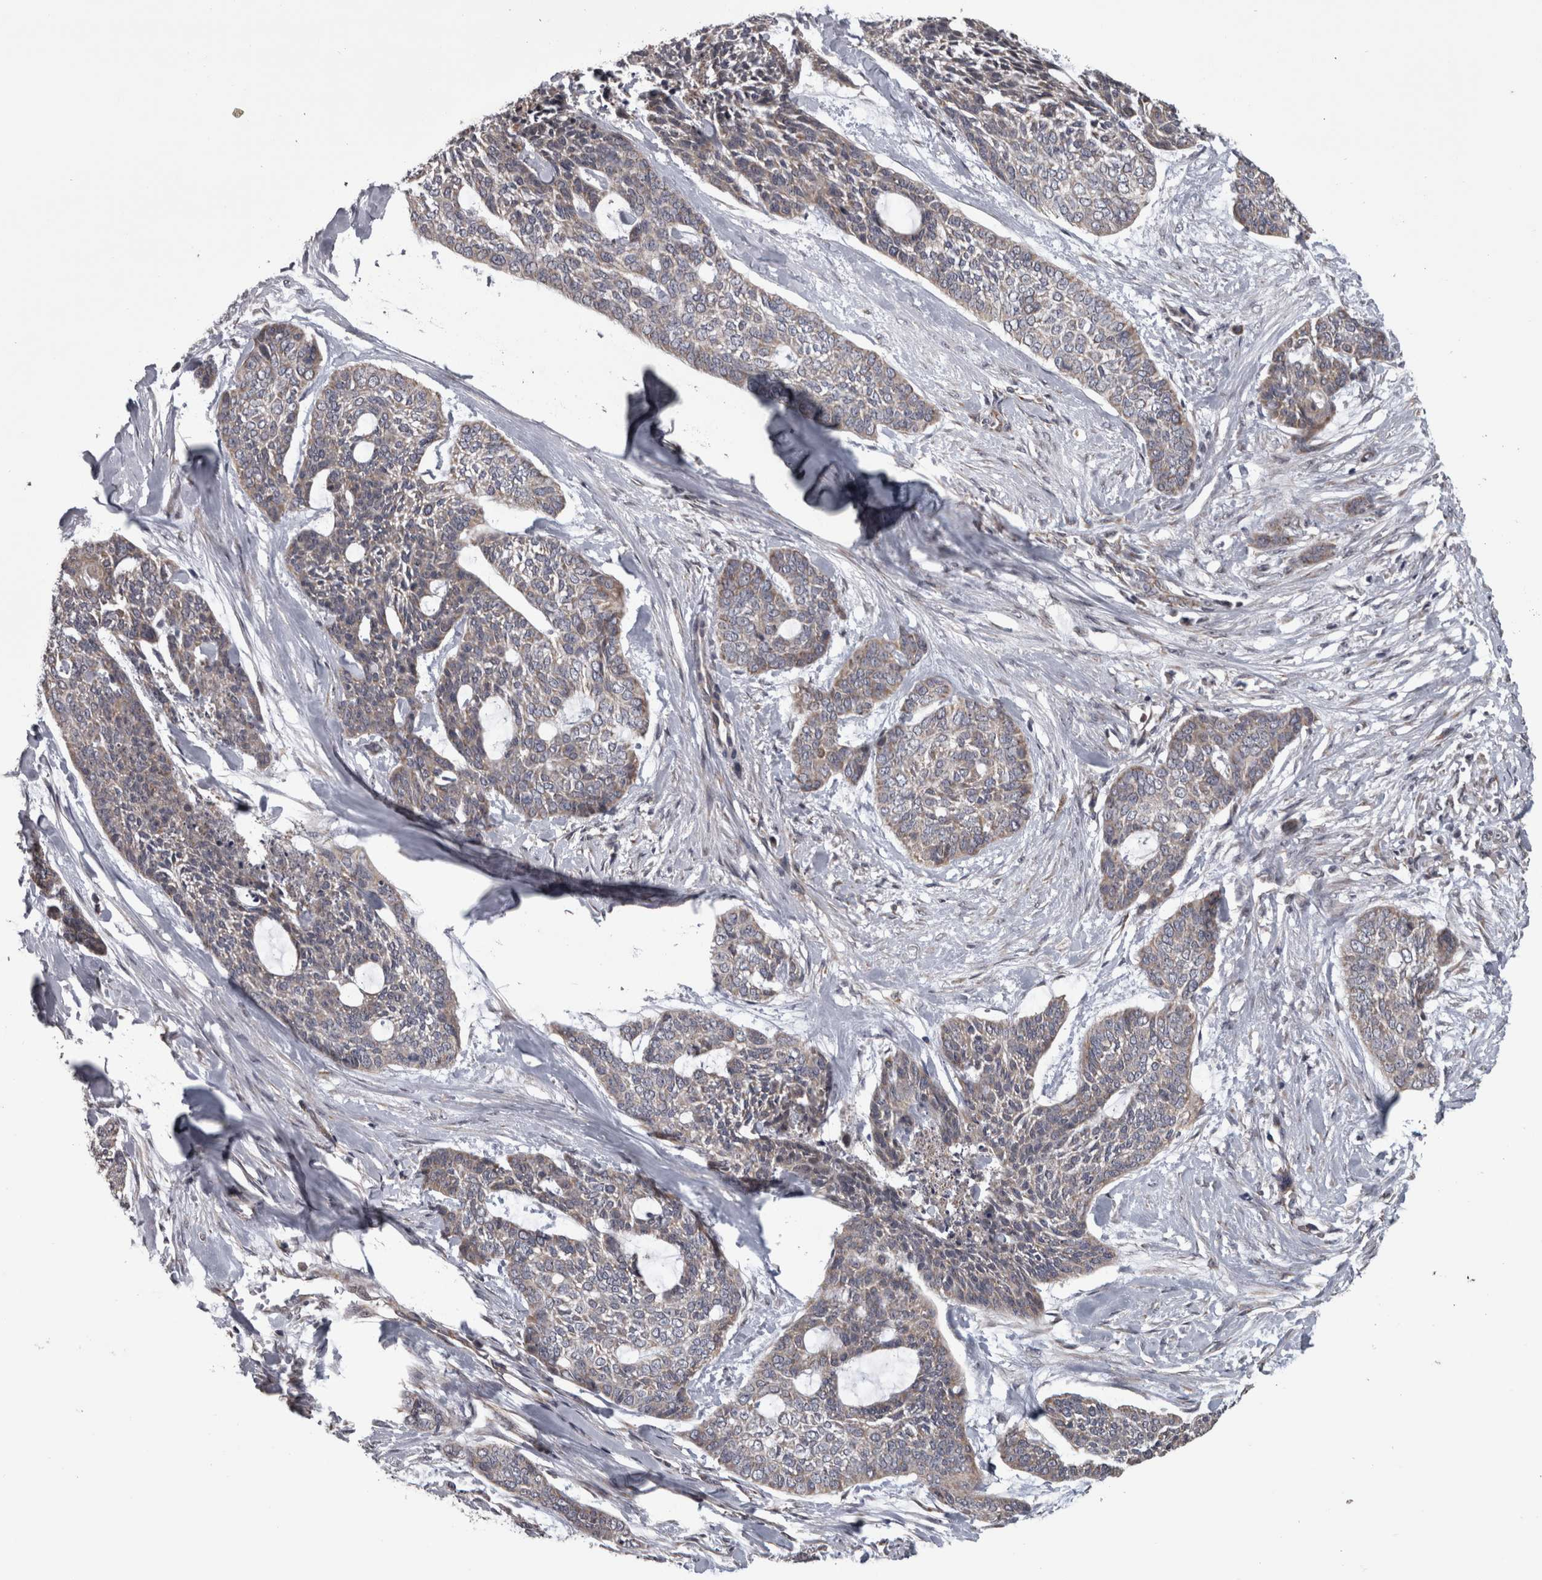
{"staining": {"intensity": "weak", "quantity": "25%-75%", "location": "cytoplasmic/membranous"}, "tissue": "skin cancer", "cell_type": "Tumor cells", "image_type": "cancer", "snomed": [{"axis": "morphology", "description": "Basal cell carcinoma"}, {"axis": "topography", "description": "Skin"}], "caption": "Protein staining of skin cancer tissue reveals weak cytoplasmic/membranous expression in about 25%-75% of tumor cells. (Stains: DAB in brown, nuclei in blue, Microscopy: brightfield microscopy at high magnification).", "gene": "DBT", "patient": {"sex": "female", "age": 64}}